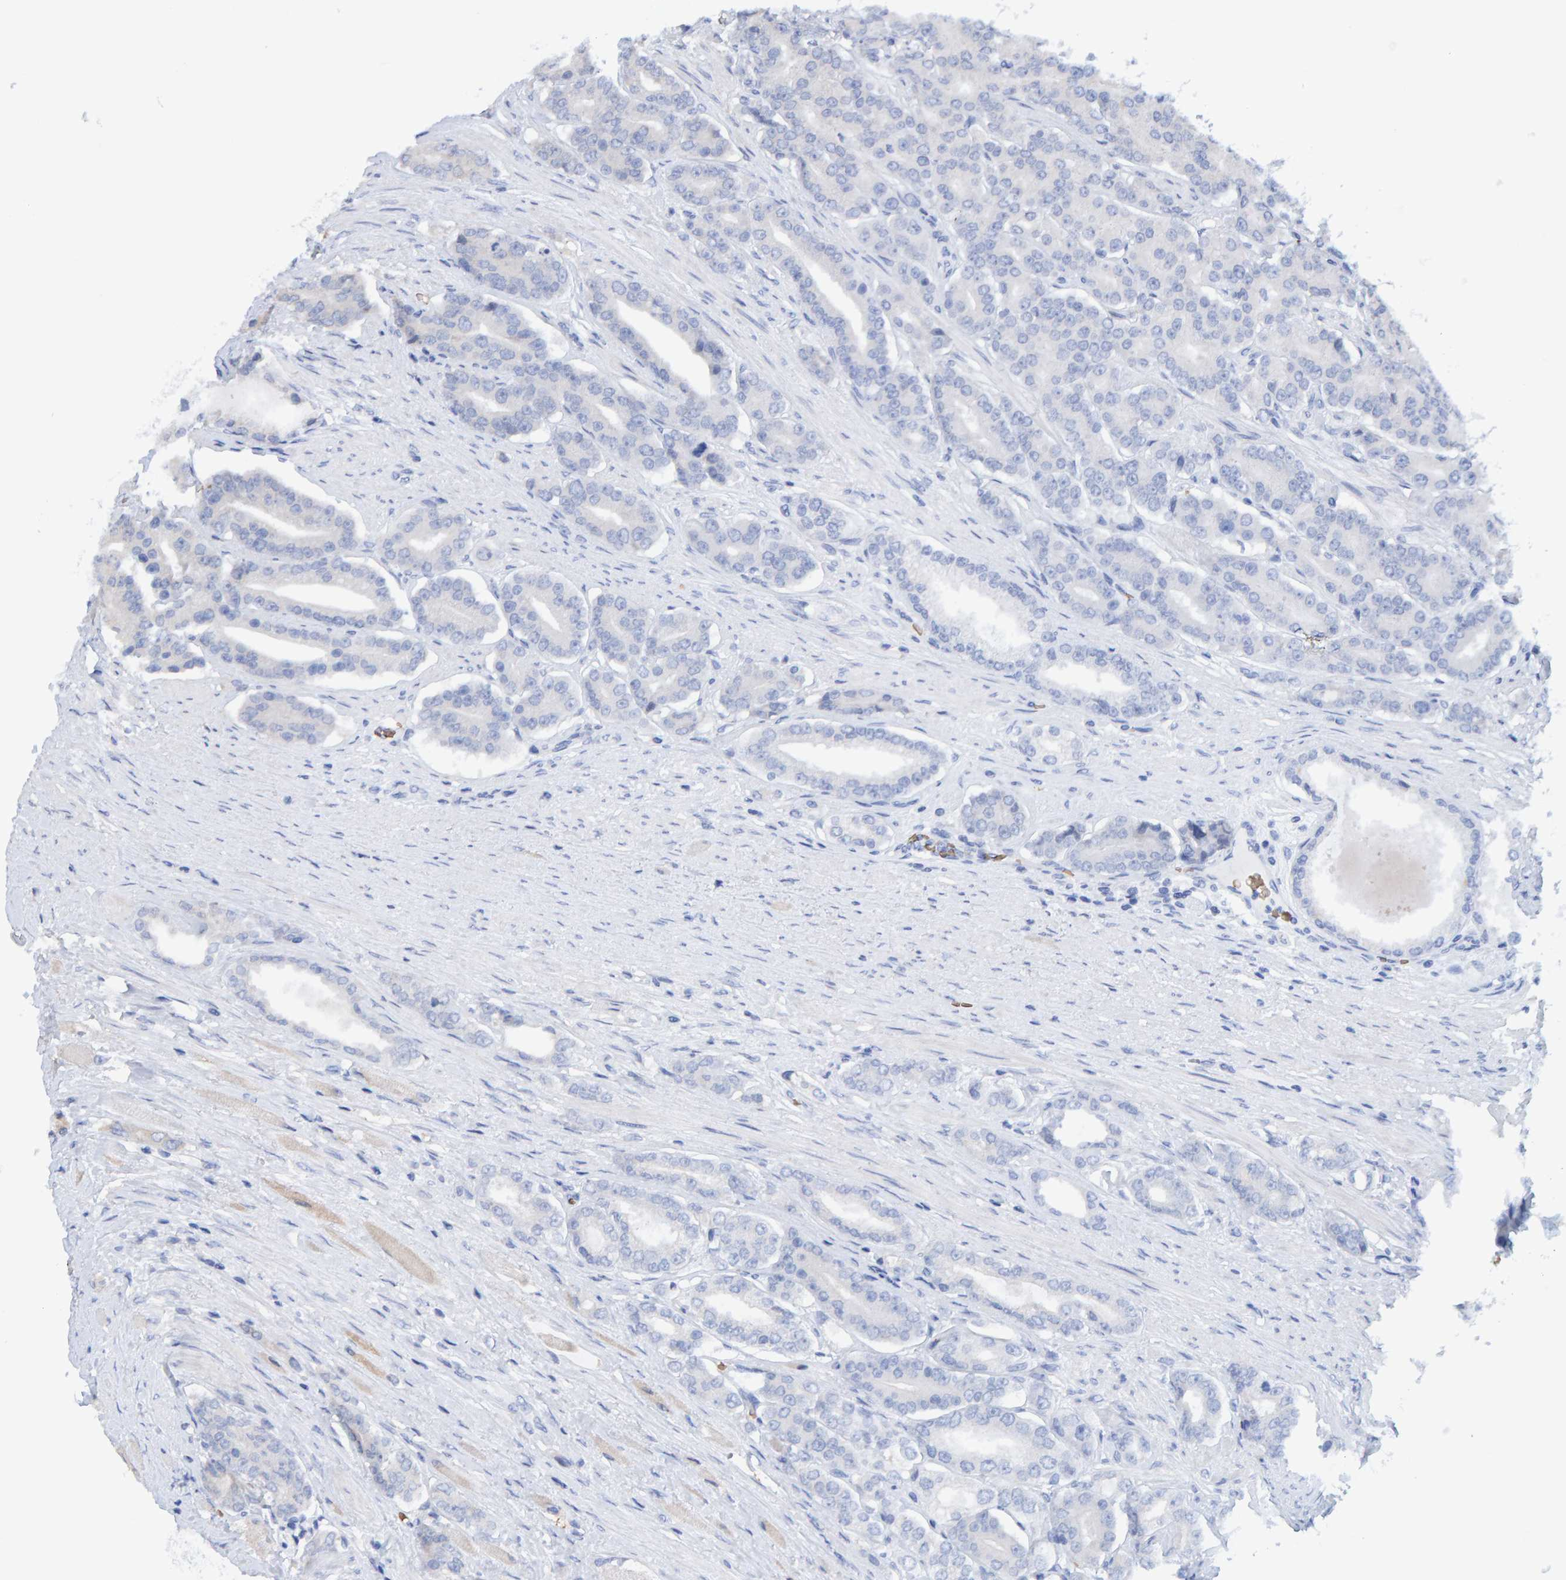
{"staining": {"intensity": "negative", "quantity": "none", "location": "none"}, "tissue": "prostate cancer", "cell_type": "Tumor cells", "image_type": "cancer", "snomed": [{"axis": "morphology", "description": "Adenocarcinoma, High grade"}, {"axis": "topography", "description": "Prostate"}], "caption": "Immunohistochemistry (IHC) image of neoplastic tissue: human adenocarcinoma (high-grade) (prostate) stained with DAB (3,3'-diaminobenzidine) shows no significant protein staining in tumor cells.", "gene": "VPS9D1", "patient": {"sex": "male", "age": 71}}